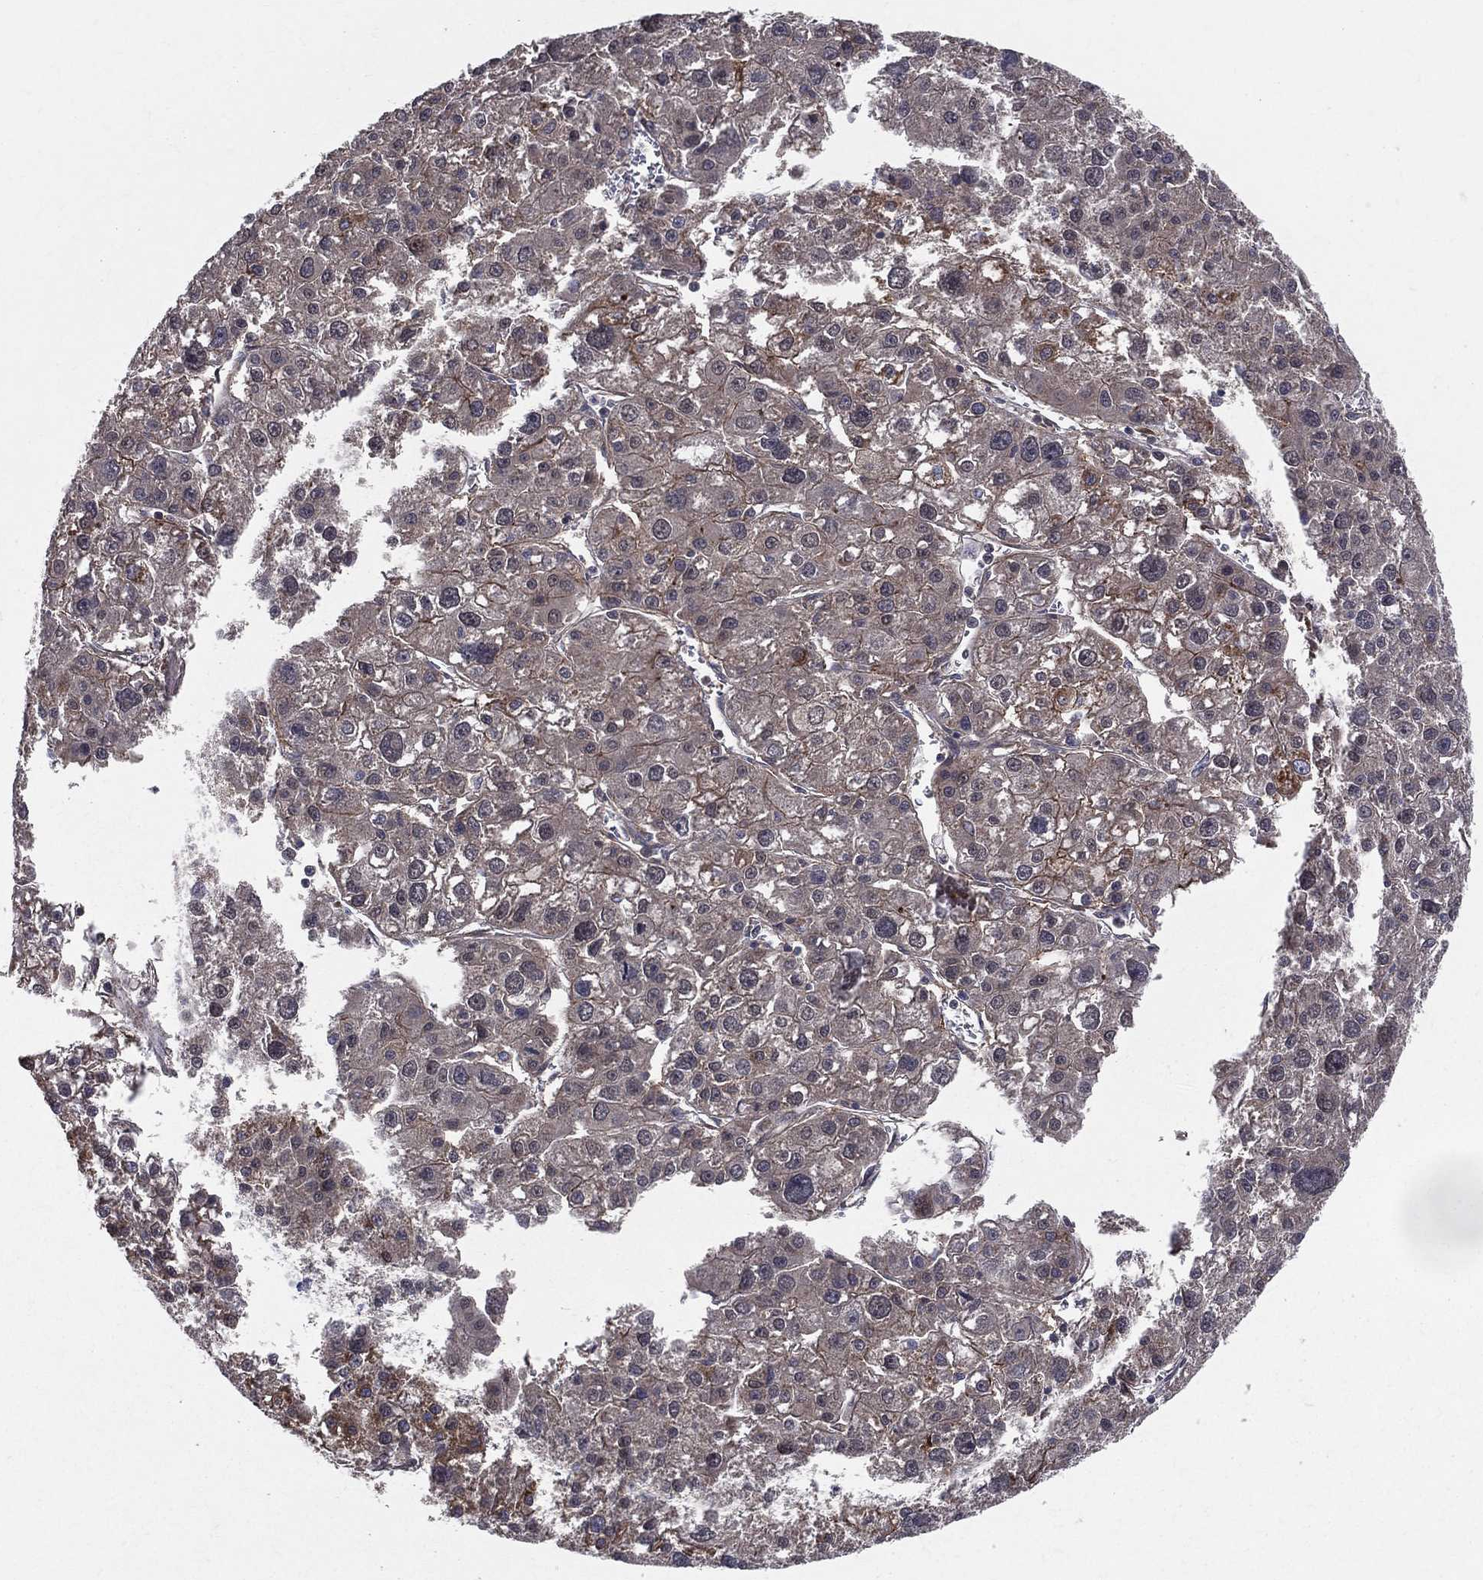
{"staining": {"intensity": "weak", "quantity": "25%-75%", "location": "cytoplasmic/membranous"}, "tissue": "liver cancer", "cell_type": "Tumor cells", "image_type": "cancer", "snomed": [{"axis": "morphology", "description": "Carcinoma, Hepatocellular, NOS"}, {"axis": "topography", "description": "Liver"}], "caption": "Human hepatocellular carcinoma (liver) stained with a protein marker shows weak staining in tumor cells.", "gene": "MIX23", "patient": {"sex": "male", "age": 73}}